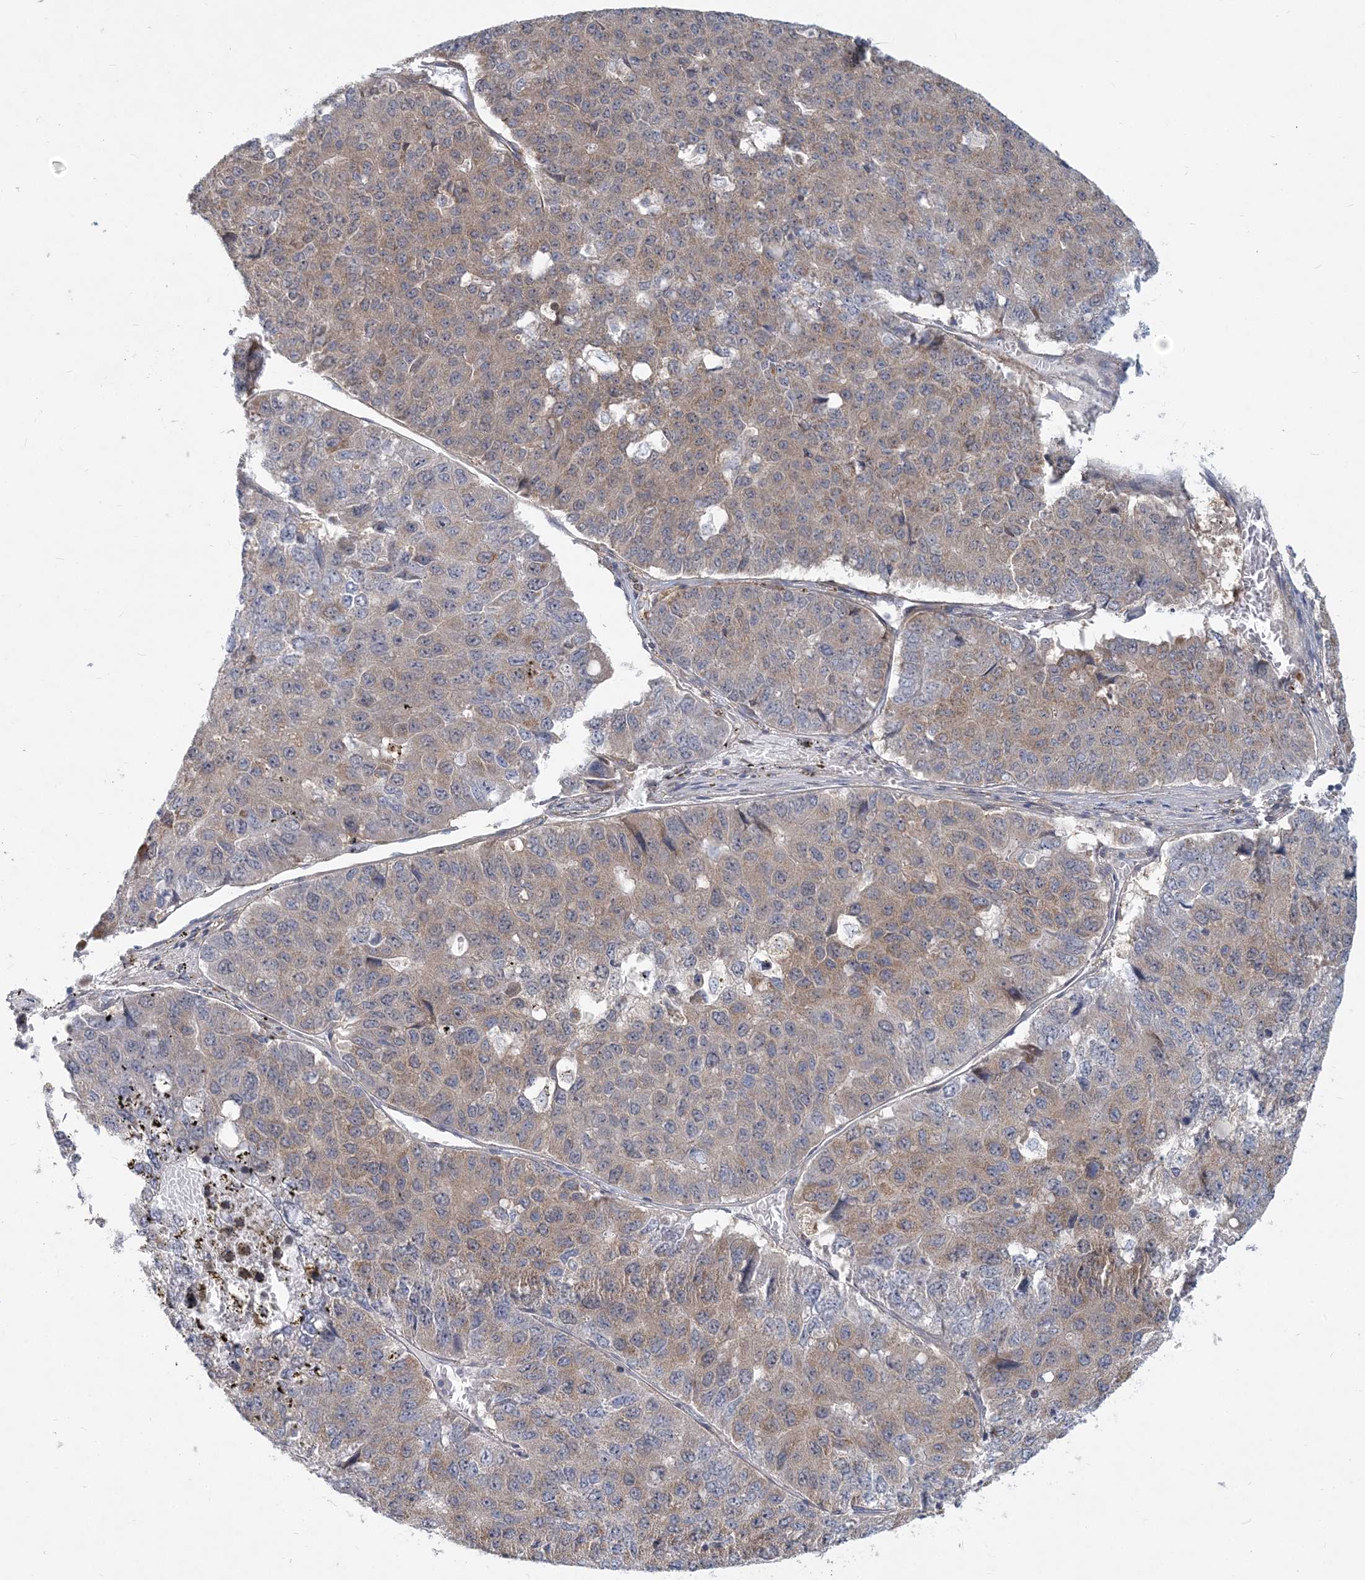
{"staining": {"intensity": "weak", "quantity": "25%-75%", "location": "cytoplasmic/membranous"}, "tissue": "pancreatic cancer", "cell_type": "Tumor cells", "image_type": "cancer", "snomed": [{"axis": "morphology", "description": "Adenocarcinoma, NOS"}, {"axis": "topography", "description": "Pancreas"}], "caption": "Immunohistochemical staining of human pancreatic adenocarcinoma shows weak cytoplasmic/membranous protein expression in approximately 25%-75% of tumor cells. The protein is stained brown, and the nuclei are stained in blue (DAB IHC with brightfield microscopy, high magnification).", "gene": "GMPPA", "patient": {"sex": "male", "age": 50}}